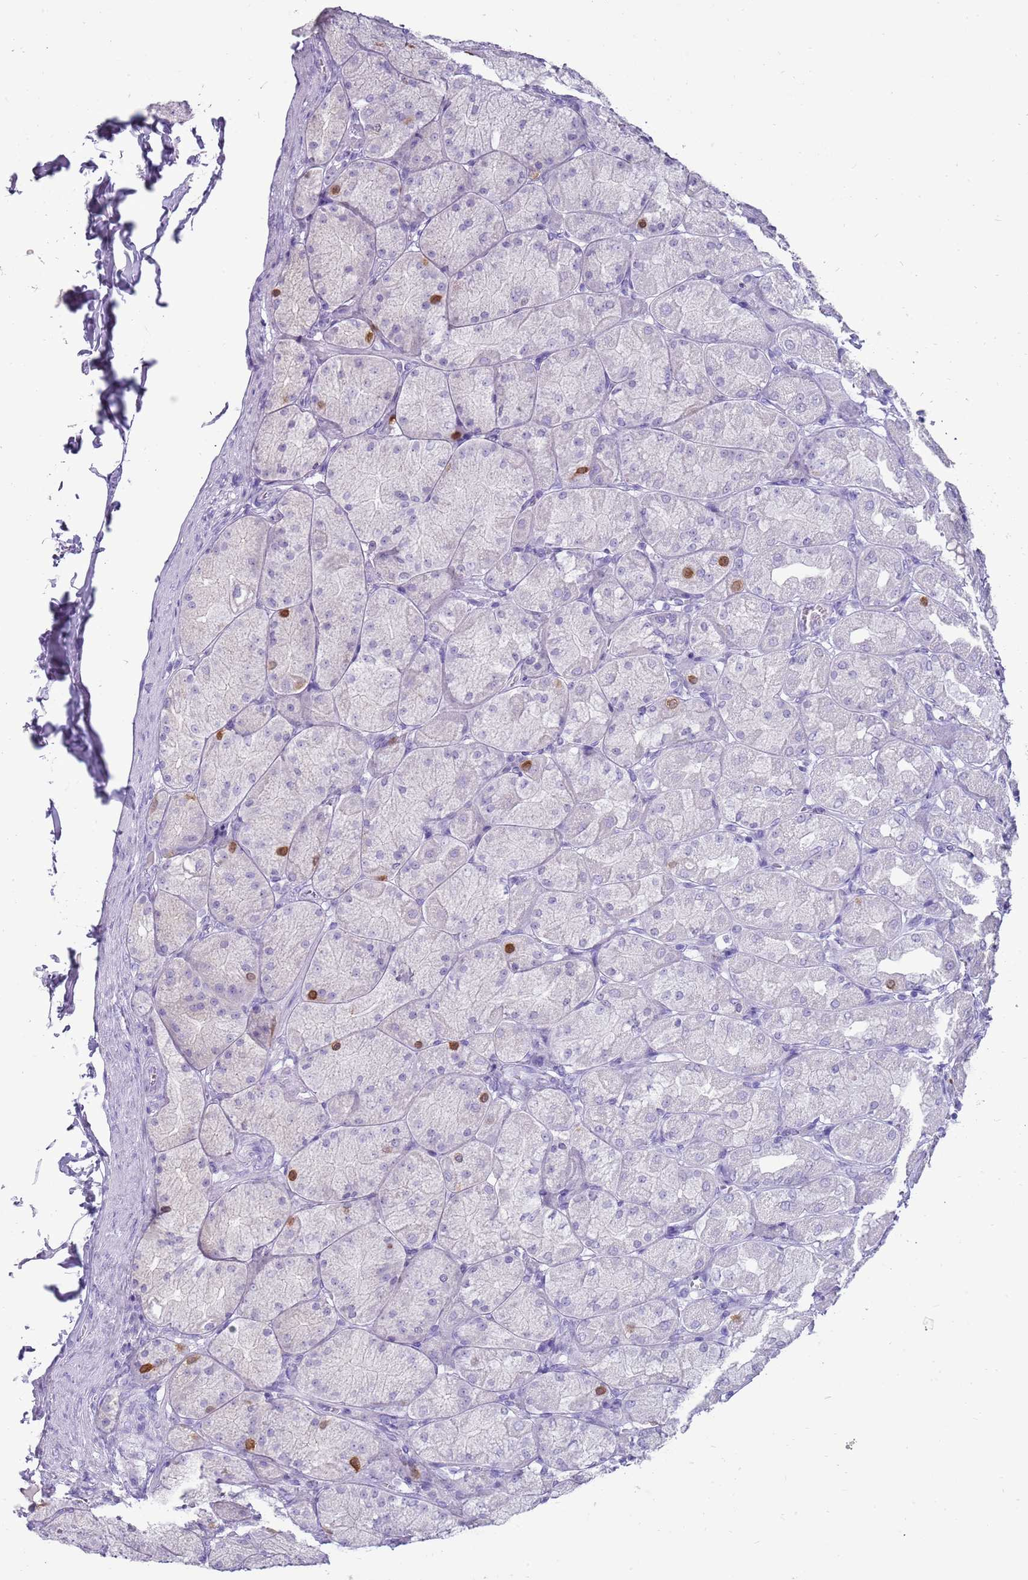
{"staining": {"intensity": "moderate", "quantity": "<25%", "location": "cytoplasmic/membranous"}, "tissue": "stomach", "cell_type": "Glandular cells", "image_type": "normal", "snomed": [{"axis": "morphology", "description": "Normal tissue, NOS"}, {"axis": "topography", "description": "Stomach, upper"}], "caption": "Immunohistochemical staining of normal stomach reveals moderate cytoplasmic/membranous protein expression in about <25% of glandular cells.", "gene": "ENSG00000271254", "patient": {"sex": "female", "age": 56}}